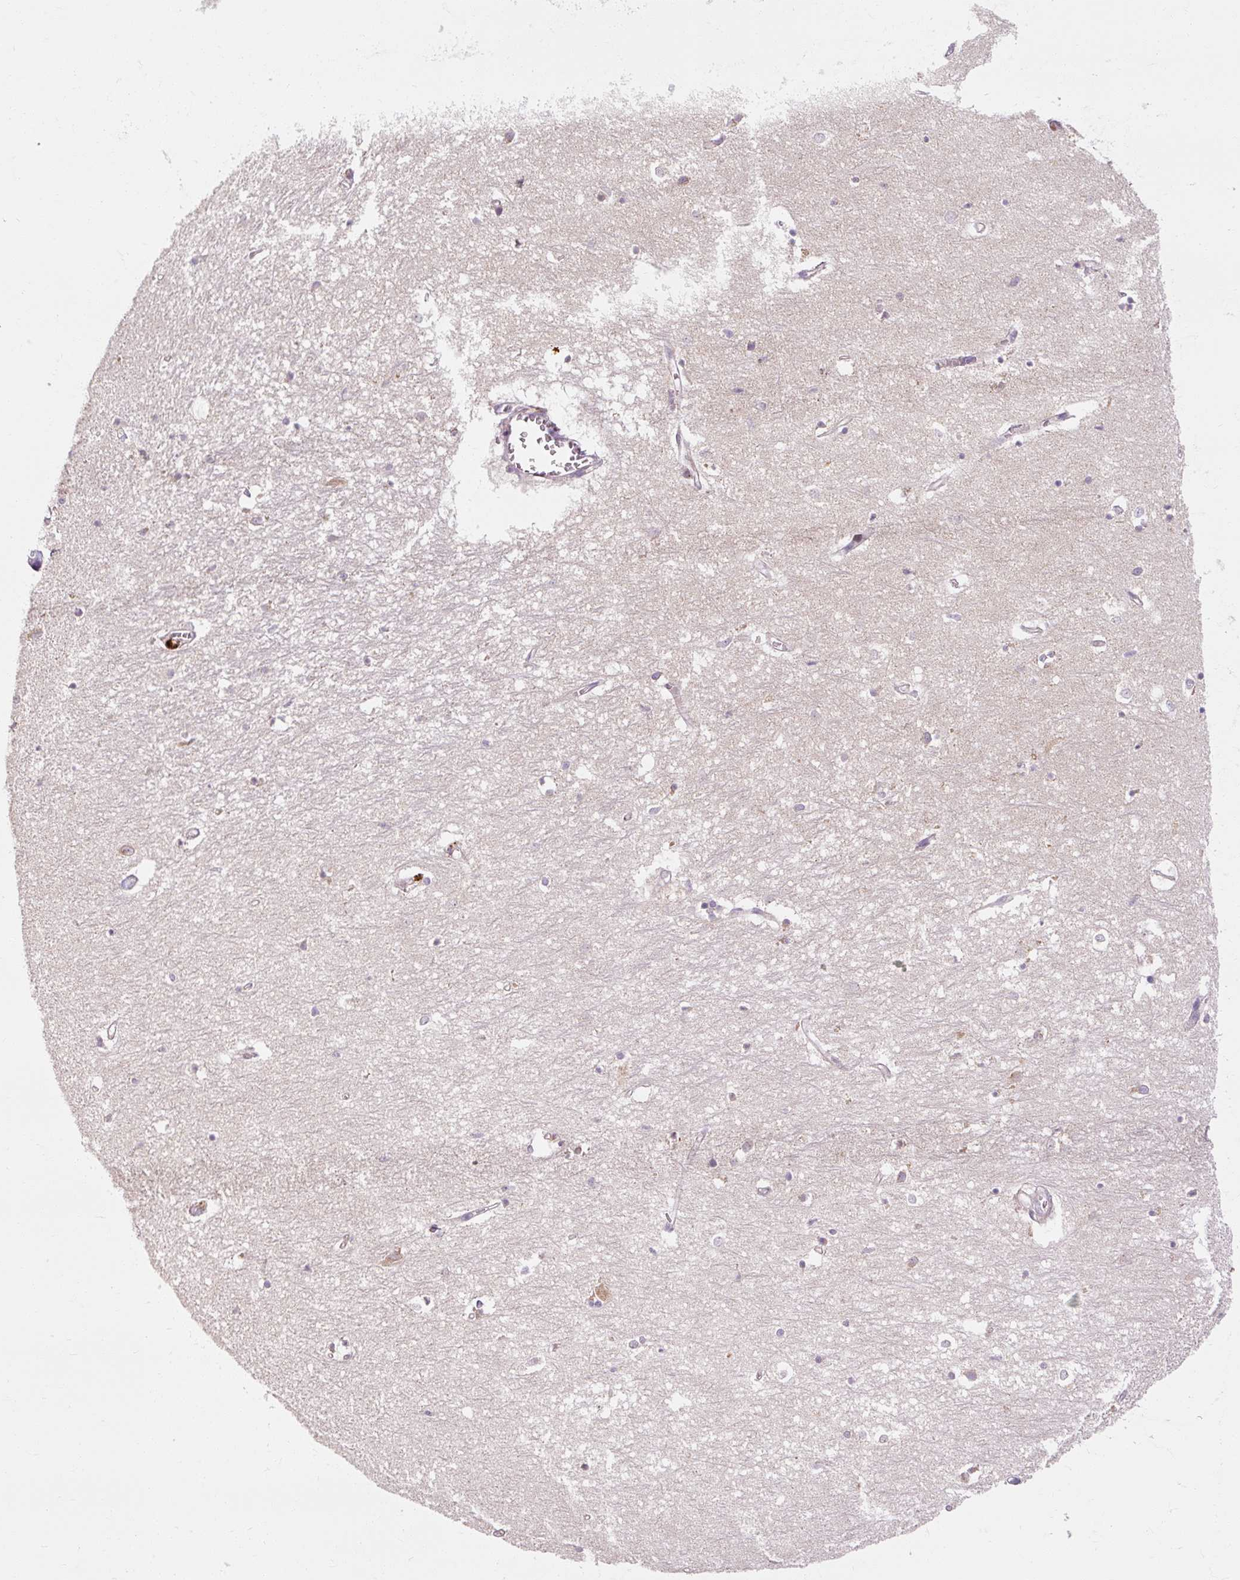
{"staining": {"intensity": "weak", "quantity": "25%-75%", "location": "cytoplasmic/membranous"}, "tissue": "hippocampus", "cell_type": "Glial cells", "image_type": "normal", "snomed": [{"axis": "morphology", "description": "Normal tissue, NOS"}, {"axis": "topography", "description": "Hippocampus"}], "caption": "A brown stain highlights weak cytoplasmic/membranous positivity of a protein in glial cells of normal human hippocampus. The staining is performed using DAB brown chromogen to label protein expression. The nuclei are counter-stained blue using hematoxylin.", "gene": "PRSS48", "patient": {"sex": "female", "age": 64}}